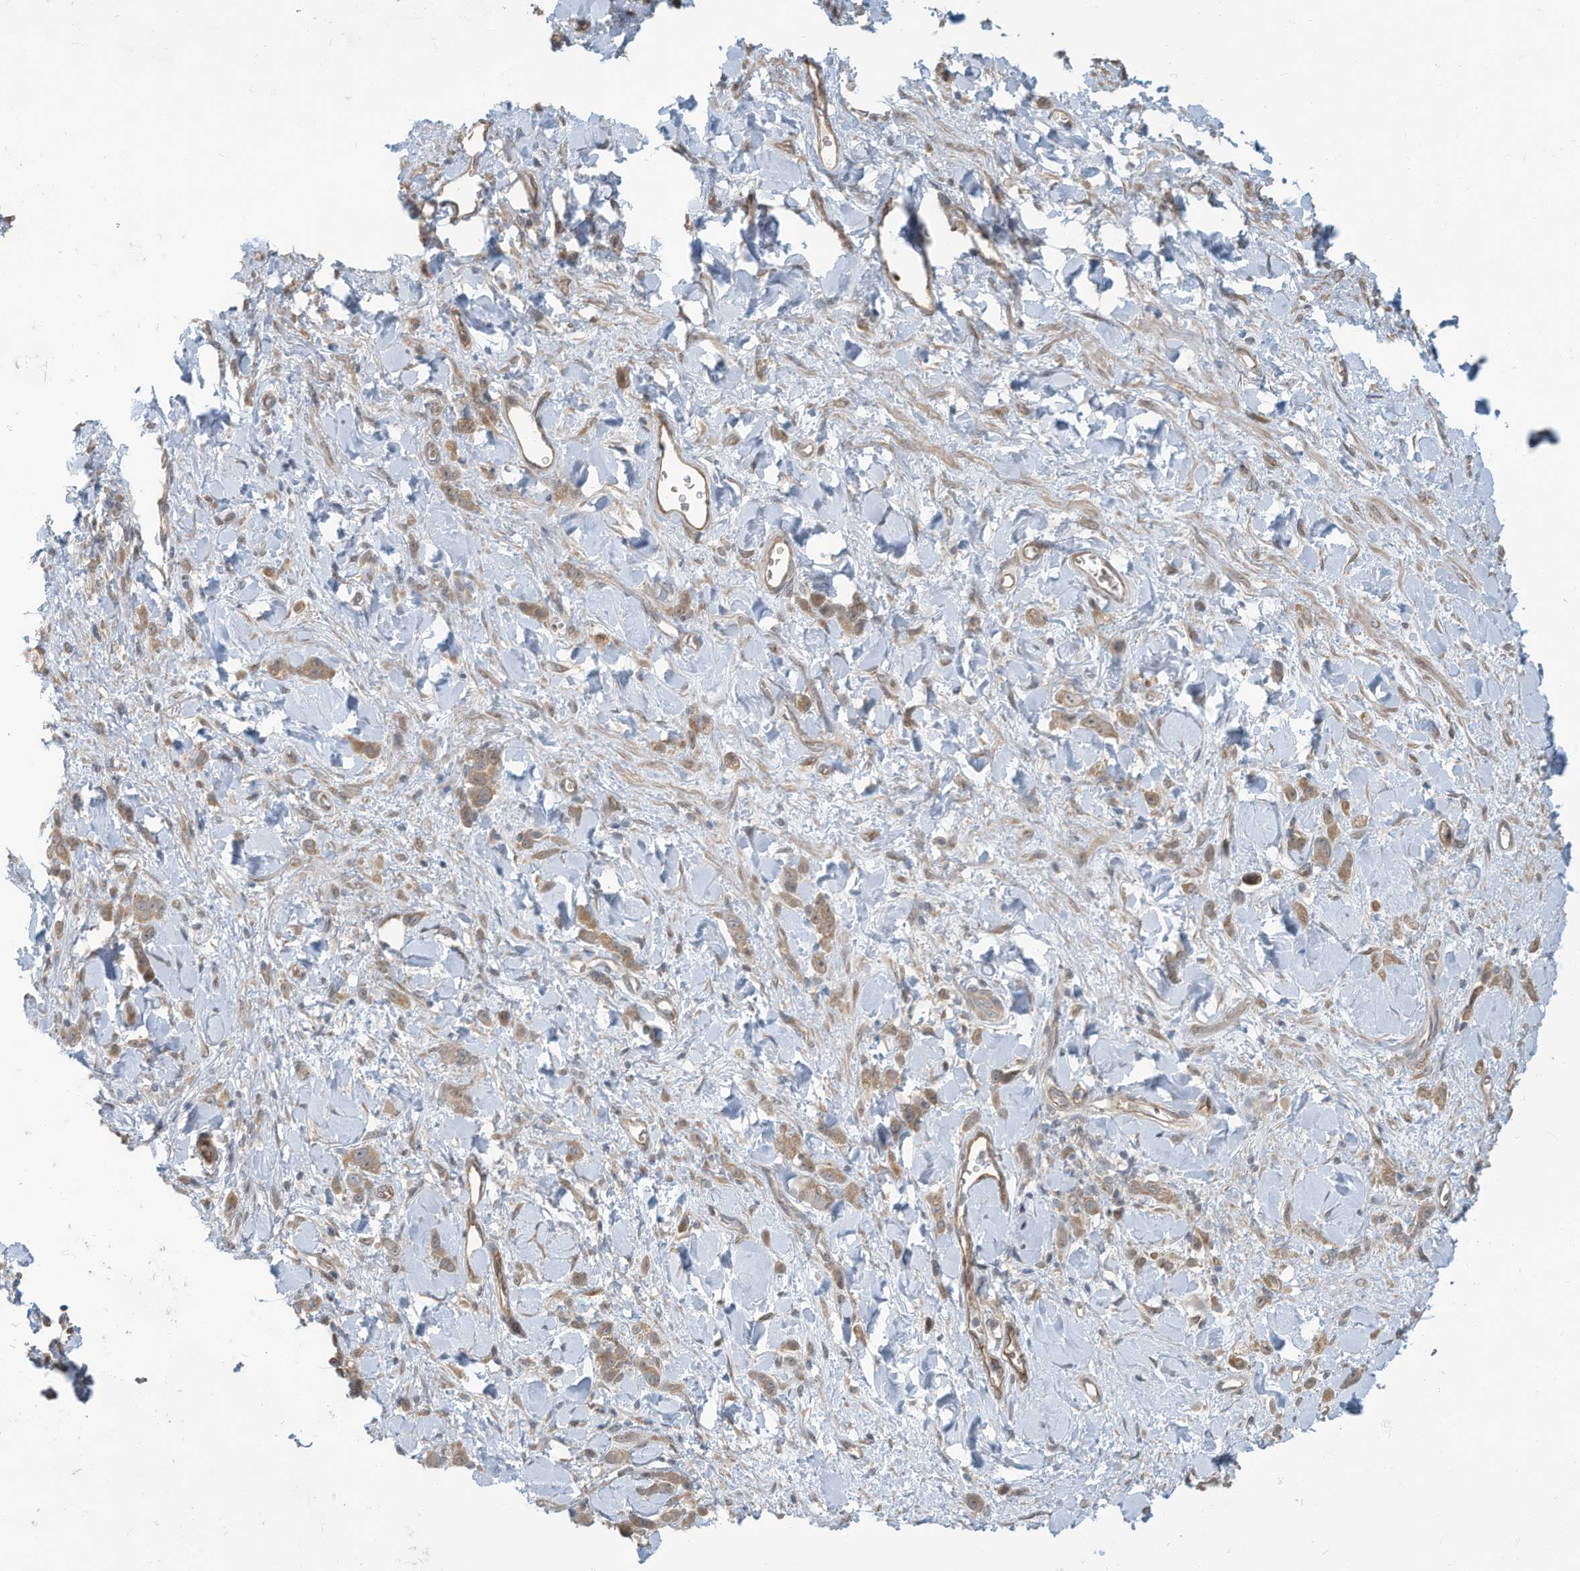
{"staining": {"intensity": "moderate", "quantity": ">75%", "location": "cytoplasmic/membranous"}, "tissue": "stomach cancer", "cell_type": "Tumor cells", "image_type": "cancer", "snomed": [{"axis": "morphology", "description": "Normal tissue, NOS"}, {"axis": "morphology", "description": "Adenocarcinoma, NOS"}, {"axis": "topography", "description": "Stomach"}], "caption": "A histopathology image of human adenocarcinoma (stomach) stained for a protein exhibits moderate cytoplasmic/membranous brown staining in tumor cells.", "gene": "ERI2", "patient": {"sex": "male", "age": 82}}